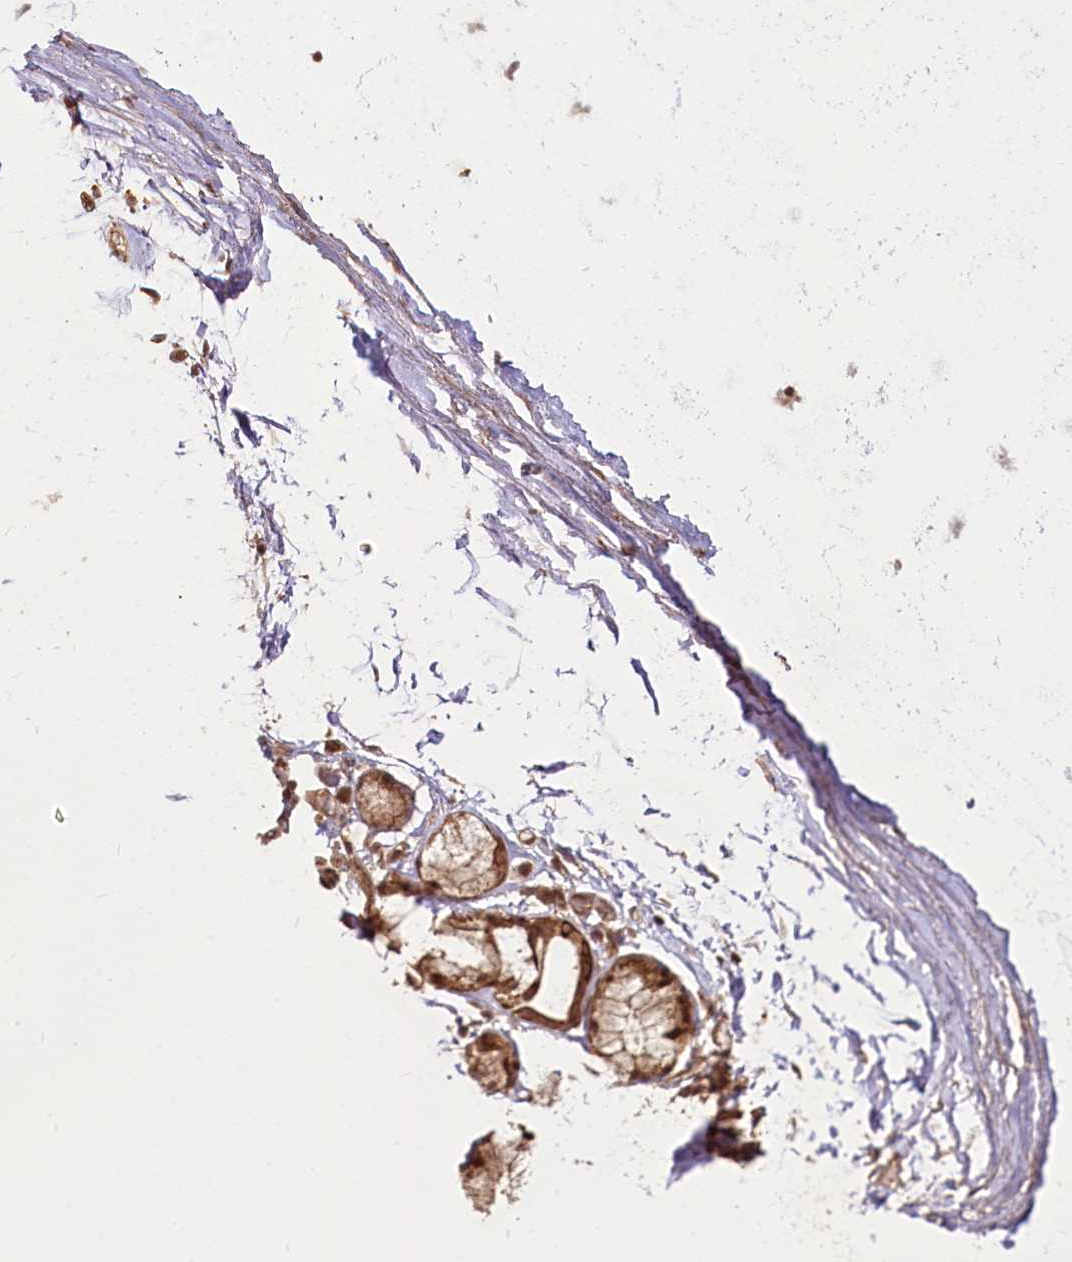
{"staining": {"intensity": "moderate", "quantity": ">75%", "location": "cytoplasmic/membranous"}, "tissue": "adipose tissue", "cell_type": "Adipocytes", "image_type": "normal", "snomed": [{"axis": "morphology", "description": "Normal tissue, NOS"}, {"axis": "topography", "description": "Cartilage tissue"}, {"axis": "topography", "description": "Bronchus"}], "caption": "Protein staining of benign adipose tissue exhibits moderate cytoplasmic/membranous positivity in about >75% of adipocytes.", "gene": "R3HDM2", "patient": {"sex": "female", "age": 73}}